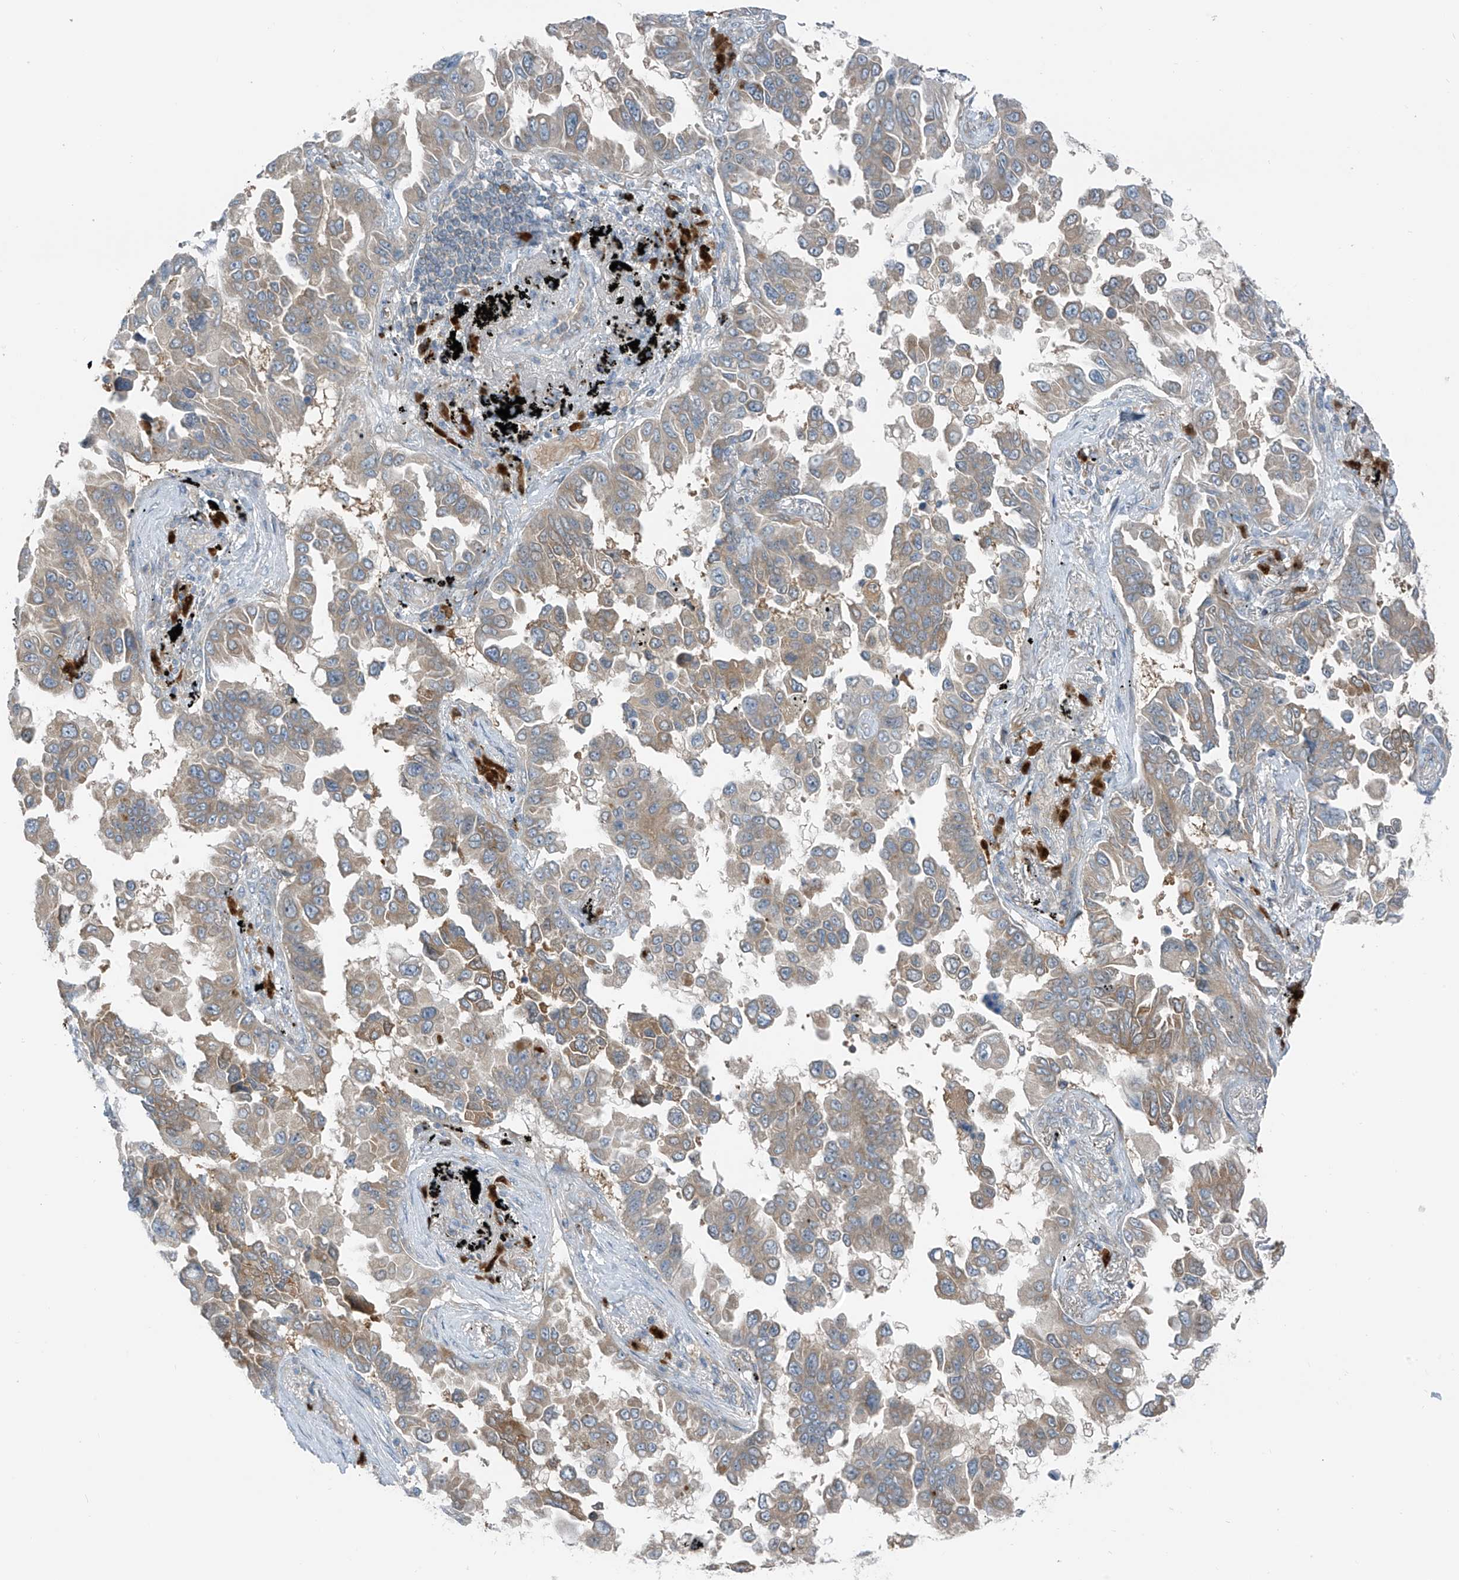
{"staining": {"intensity": "weak", "quantity": "<25%", "location": "cytoplasmic/membranous"}, "tissue": "lung cancer", "cell_type": "Tumor cells", "image_type": "cancer", "snomed": [{"axis": "morphology", "description": "Adenocarcinoma, NOS"}, {"axis": "topography", "description": "Lung"}], "caption": "An immunohistochemistry (IHC) image of adenocarcinoma (lung) is shown. There is no staining in tumor cells of adenocarcinoma (lung).", "gene": "SLC12A6", "patient": {"sex": "female", "age": 67}}